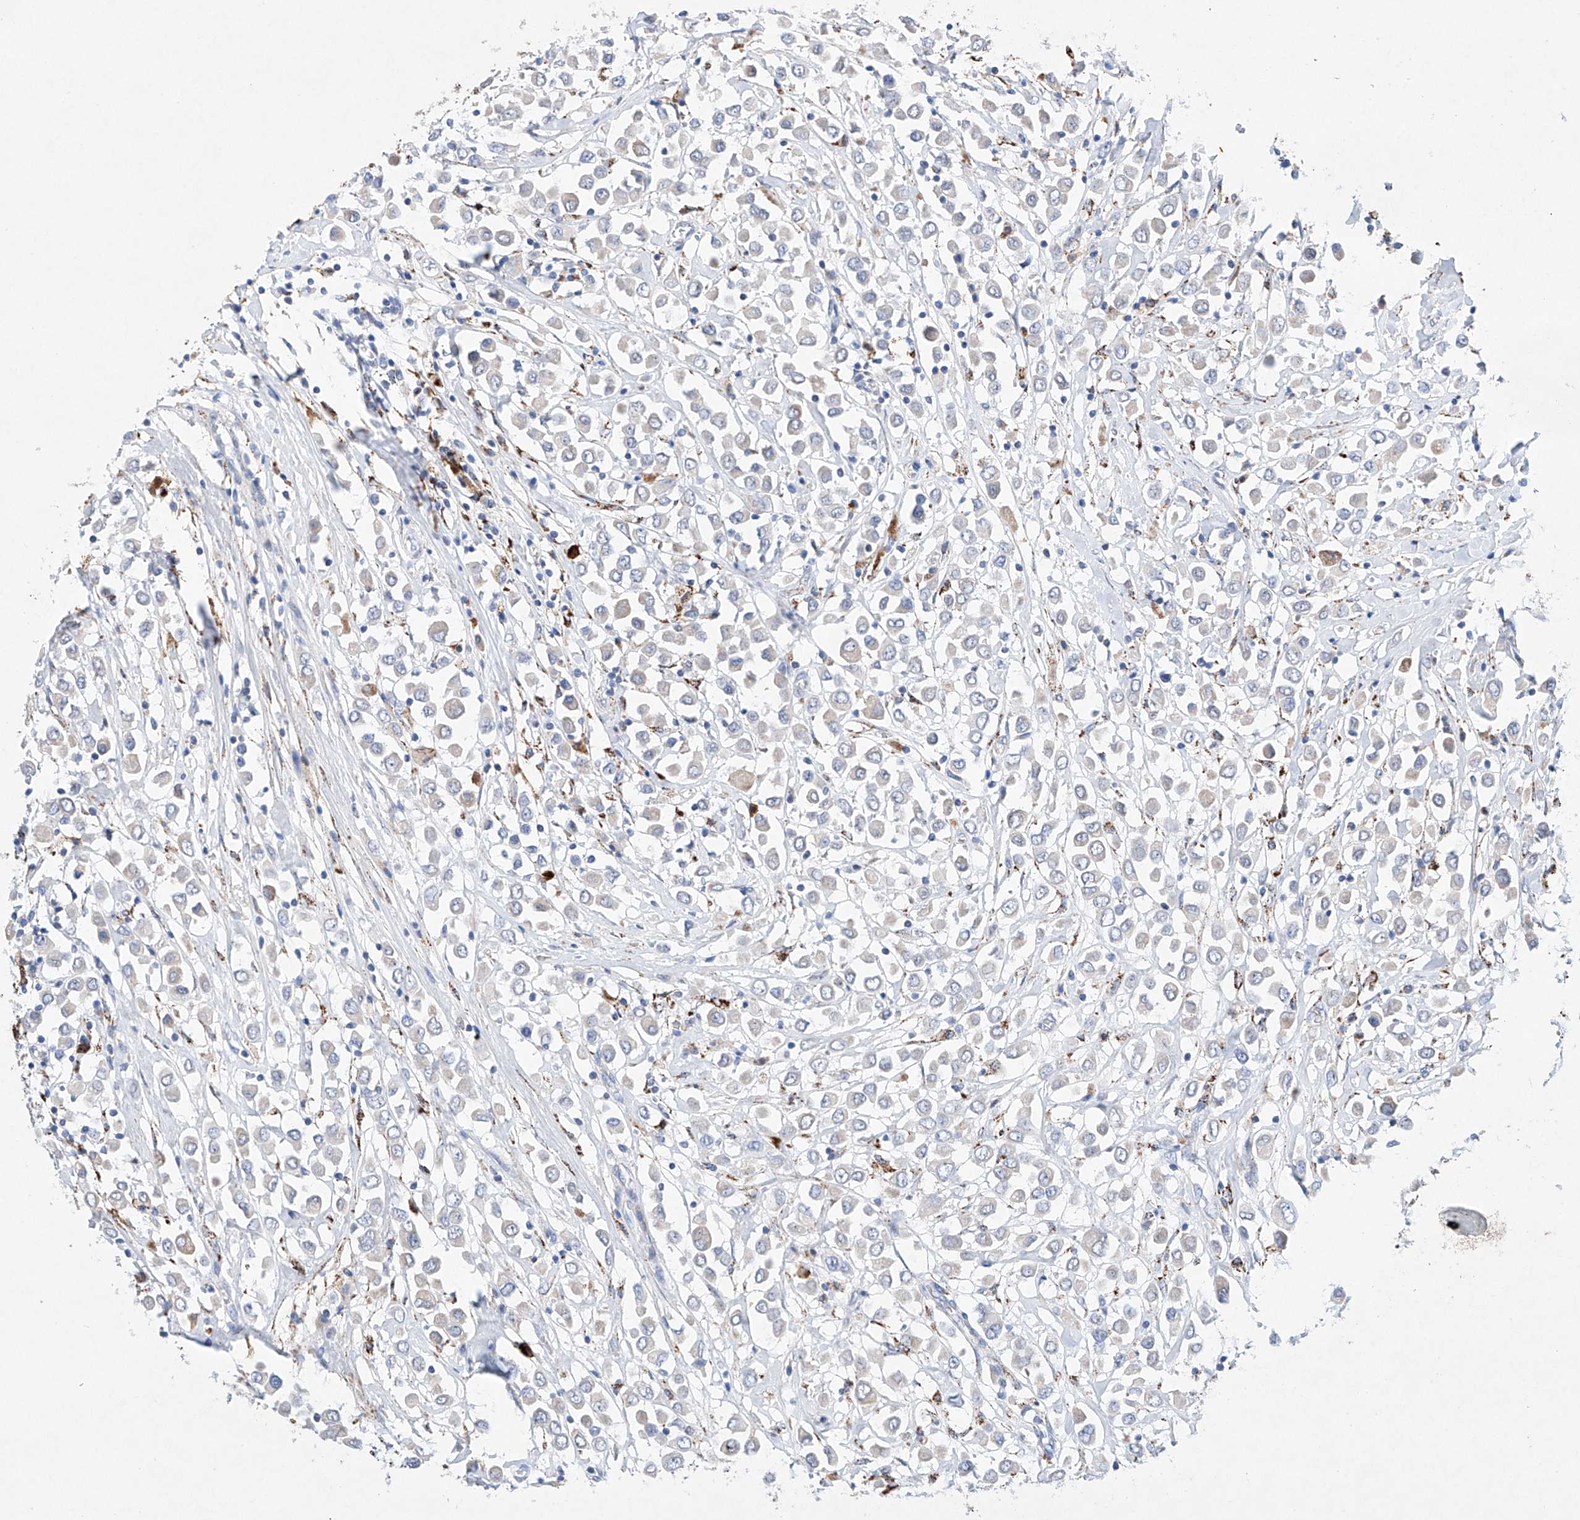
{"staining": {"intensity": "negative", "quantity": "none", "location": "none"}, "tissue": "breast cancer", "cell_type": "Tumor cells", "image_type": "cancer", "snomed": [{"axis": "morphology", "description": "Duct carcinoma"}, {"axis": "topography", "description": "Breast"}], "caption": "Breast intraductal carcinoma was stained to show a protein in brown. There is no significant expression in tumor cells.", "gene": "NRROS", "patient": {"sex": "female", "age": 61}}